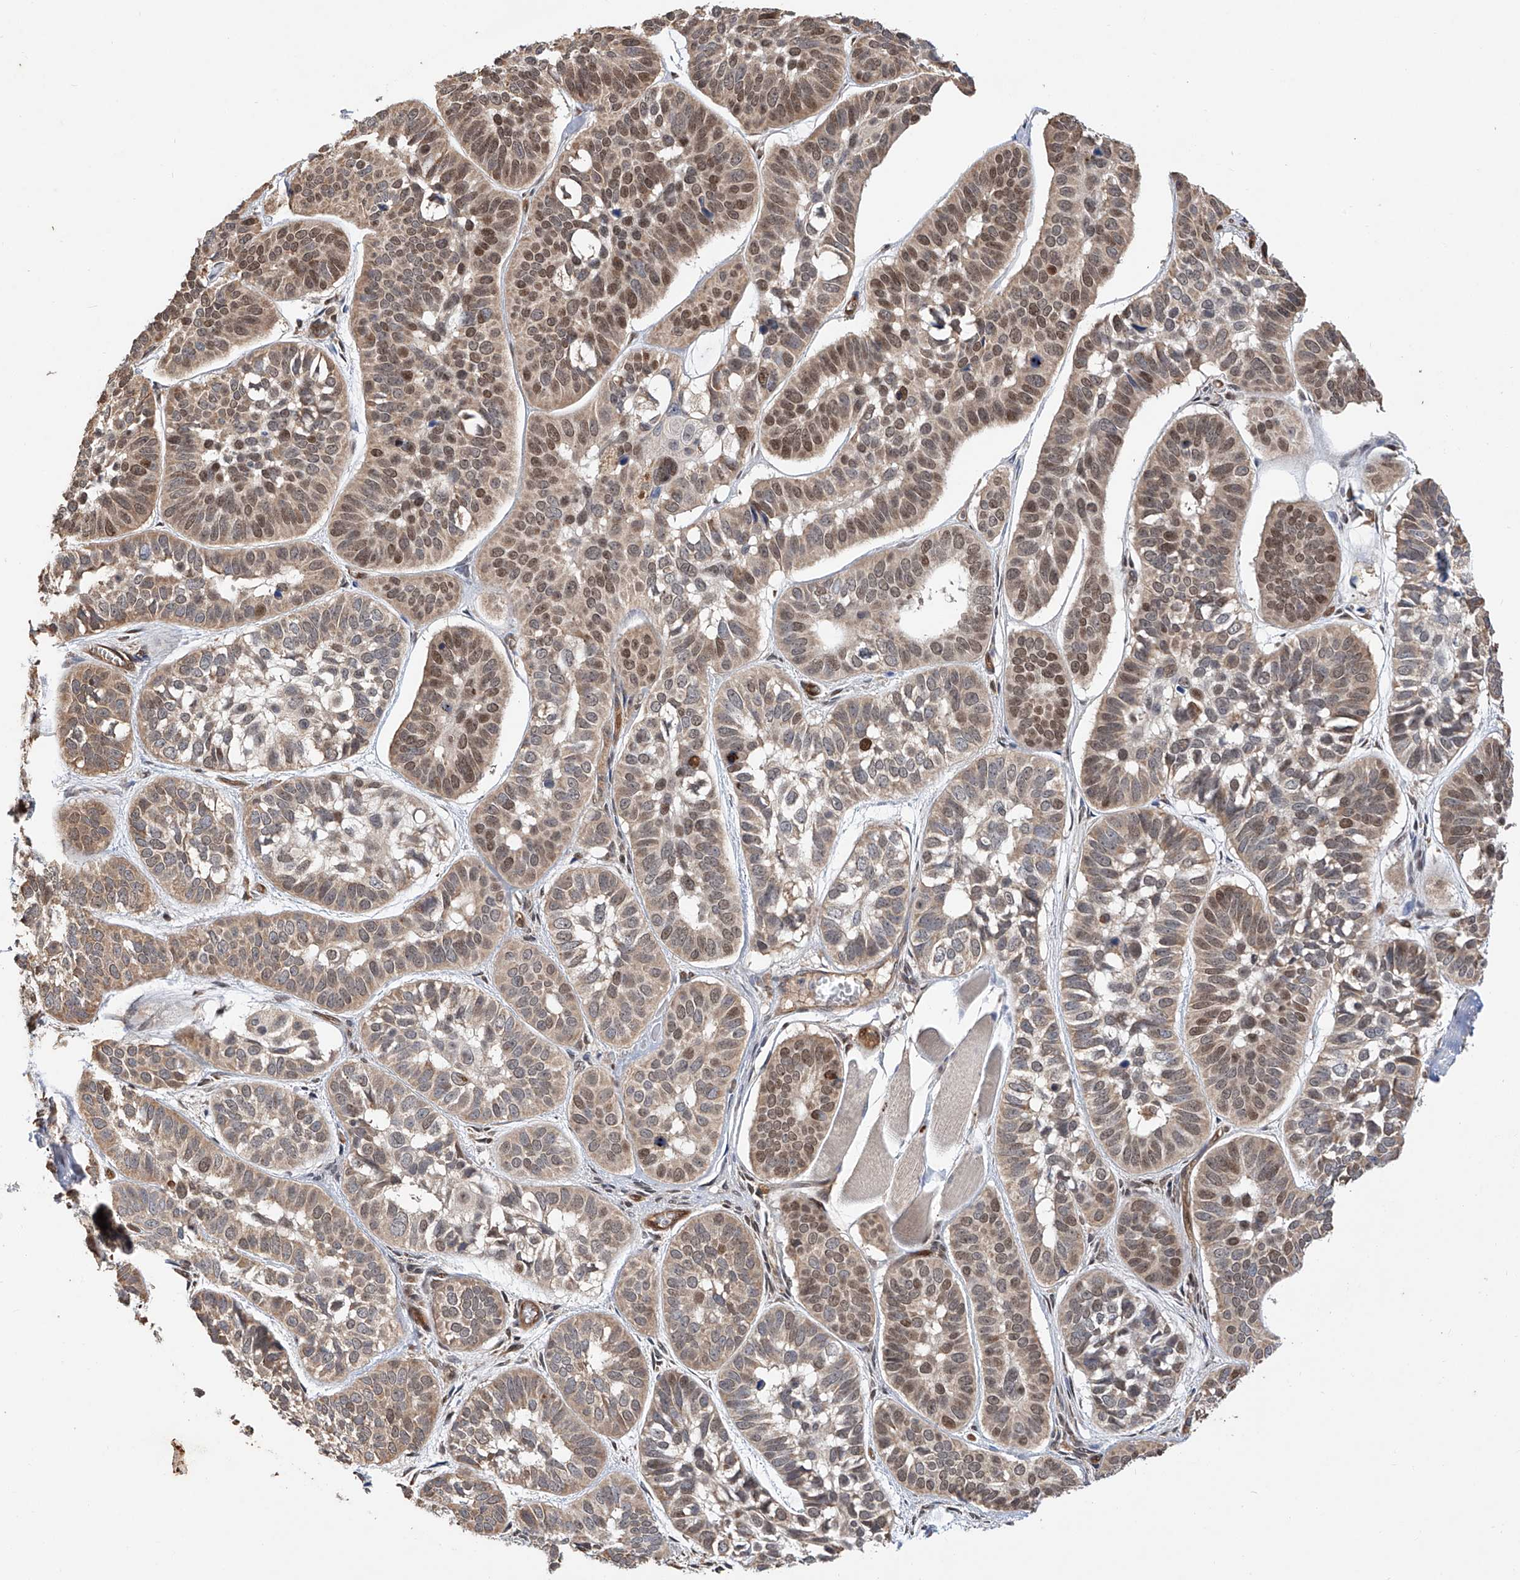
{"staining": {"intensity": "moderate", "quantity": "25%-75%", "location": "cytoplasmic/membranous,nuclear"}, "tissue": "skin cancer", "cell_type": "Tumor cells", "image_type": "cancer", "snomed": [{"axis": "morphology", "description": "Basal cell carcinoma"}, {"axis": "topography", "description": "Skin"}], "caption": "Immunohistochemical staining of human skin basal cell carcinoma demonstrates medium levels of moderate cytoplasmic/membranous and nuclear staining in approximately 25%-75% of tumor cells.", "gene": "RILPL2", "patient": {"sex": "male", "age": 62}}